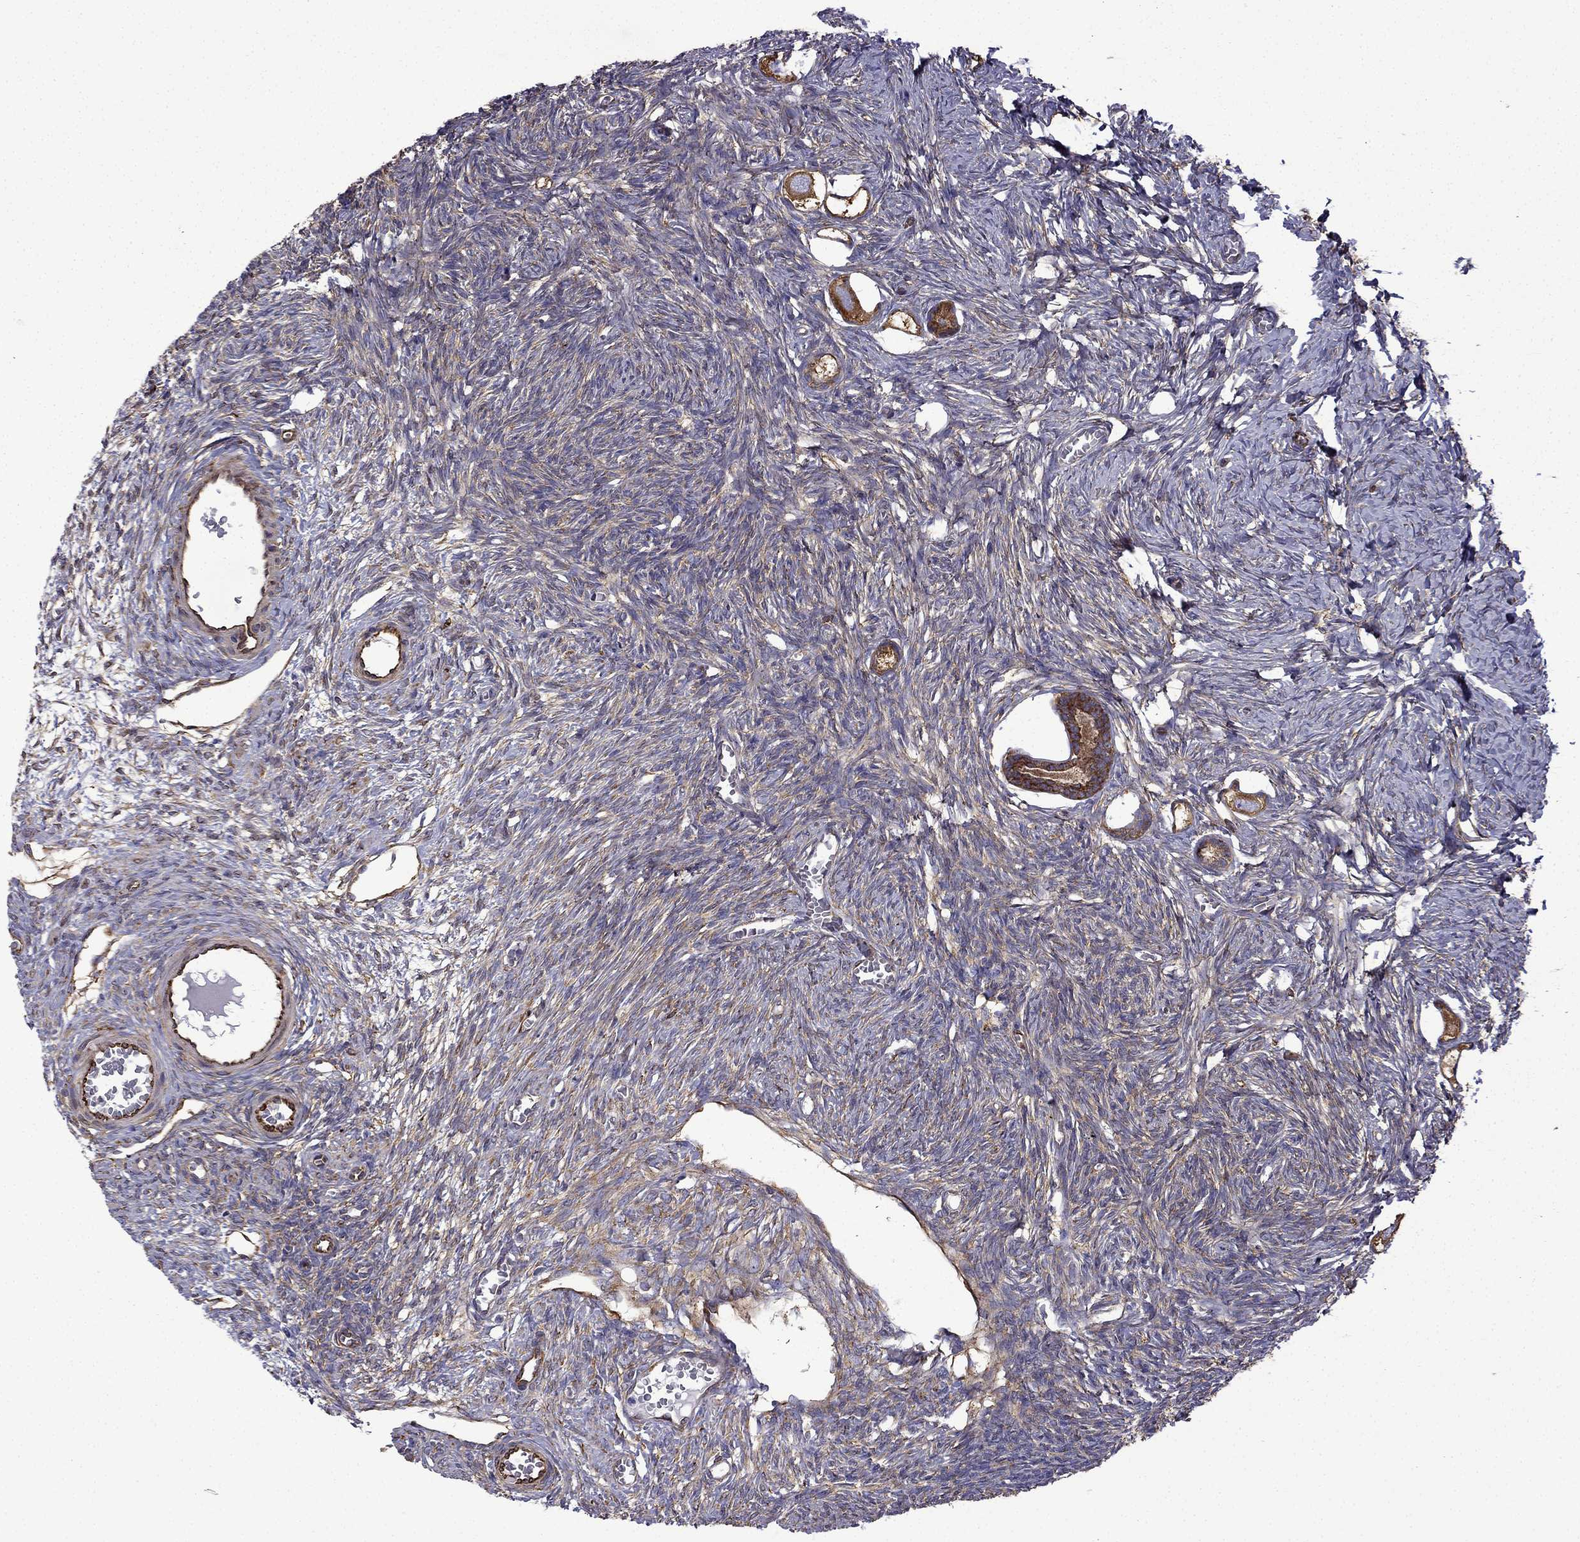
{"staining": {"intensity": "strong", "quantity": "25%-75%", "location": "cytoplasmic/membranous"}, "tissue": "ovary", "cell_type": "Follicle cells", "image_type": "normal", "snomed": [{"axis": "morphology", "description": "Normal tissue, NOS"}, {"axis": "topography", "description": "Ovary"}], "caption": "Immunohistochemistry (DAB) staining of benign ovary shows strong cytoplasmic/membranous protein expression in approximately 25%-75% of follicle cells. The staining was performed using DAB to visualize the protein expression in brown, while the nuclei were stained in blue with hematoxylin (Magnification: 20x).", "gene": "MAP4", "patient": {"sex": "female", "age": 27}}